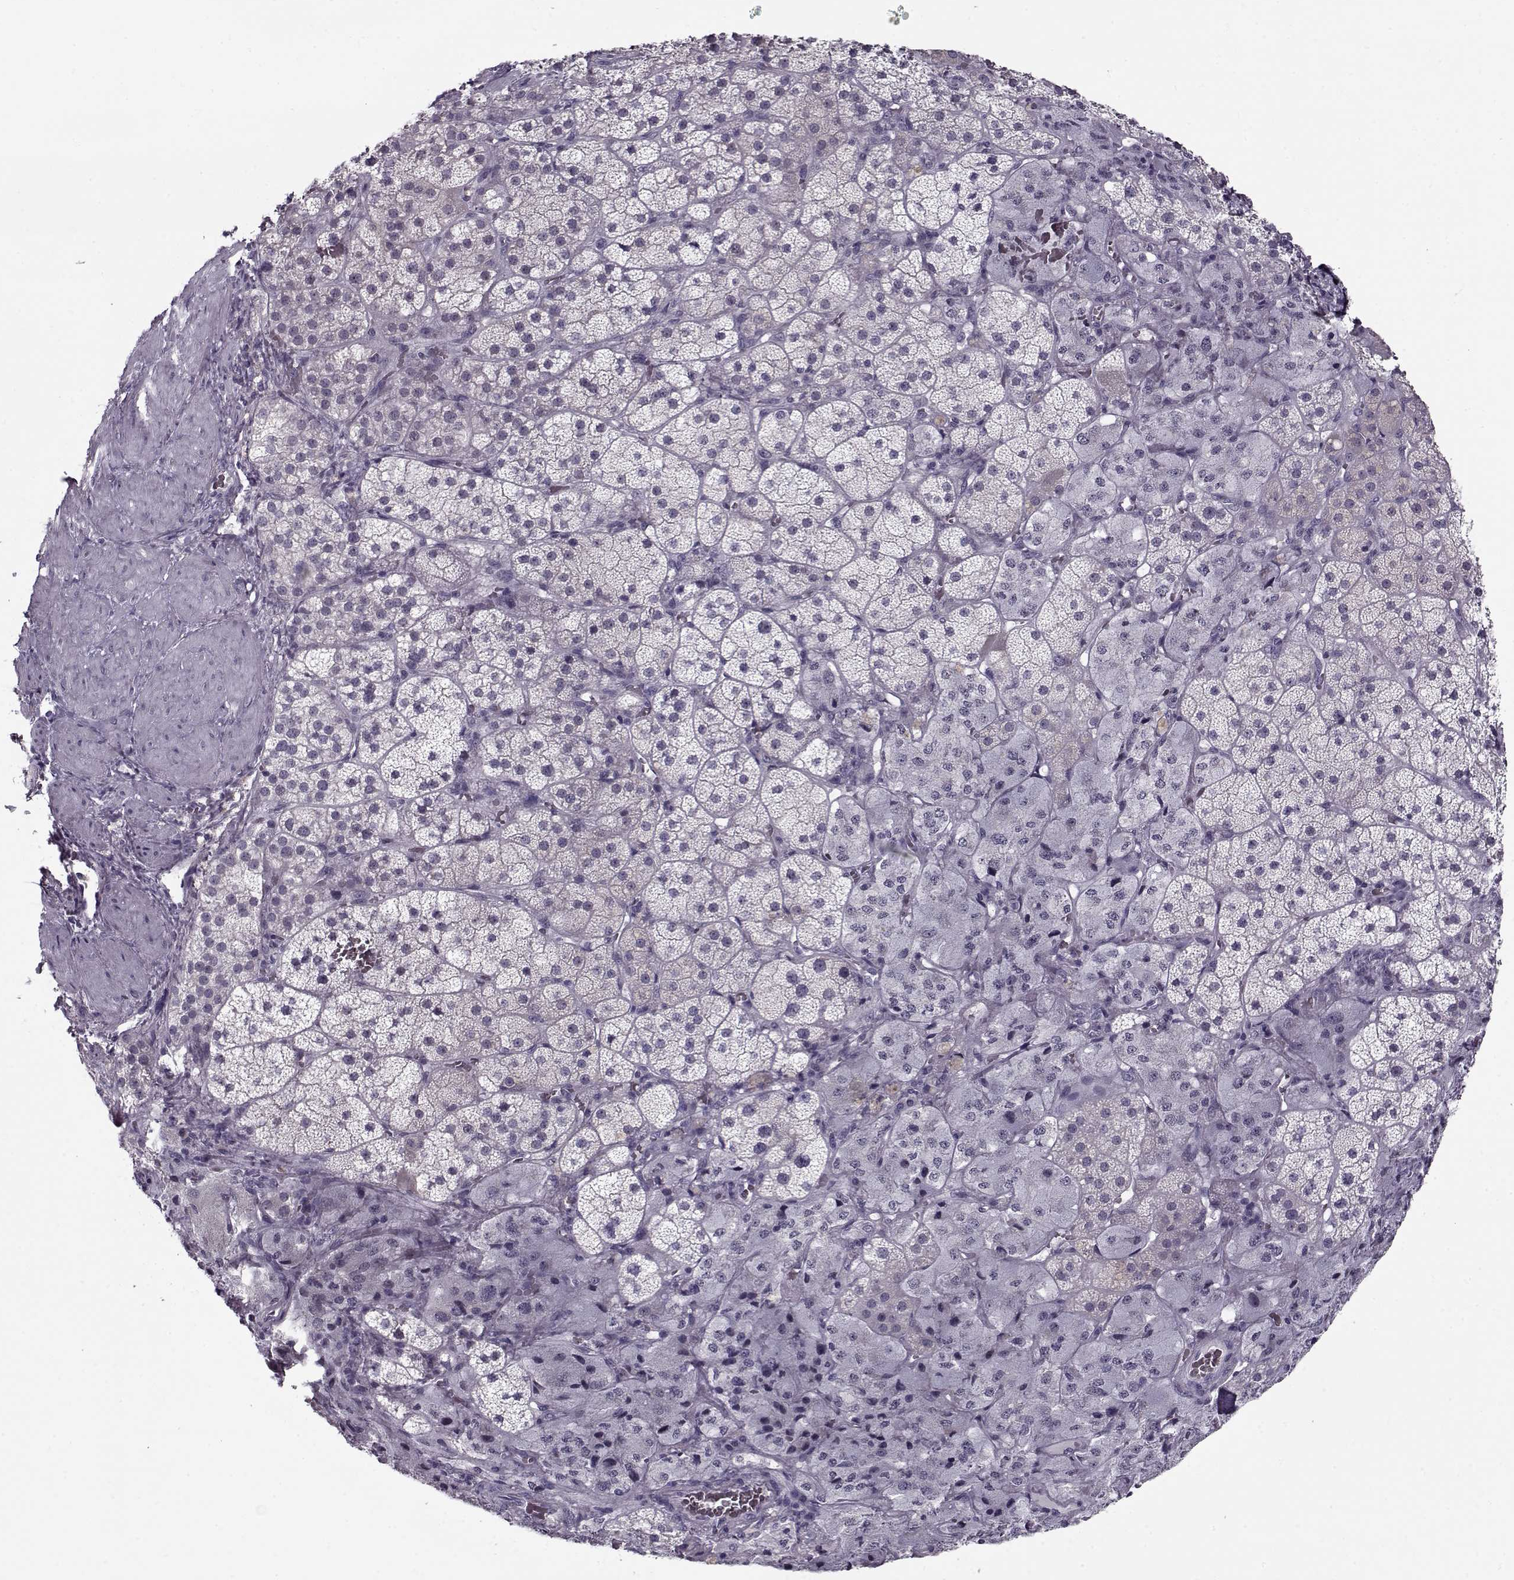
{"staining": {"intensity": "negative", "quantity": "none", "location": "none"}, "tissue": "adrenal gland", "cell_type": "Glandular cells", "image_type": "normal", "snomed": [{"axis": "morphology", "description": "Normal tissue, NOS"}, {"axis": "topography", "description": "Adrenal gland"}], "caption": "Human adrenal gland stained for a protein using immunohistochemistry reveals no positivity in glandular cells.", "gene": "SEC16B", "patient": {"sex": "male", "age": 57}}